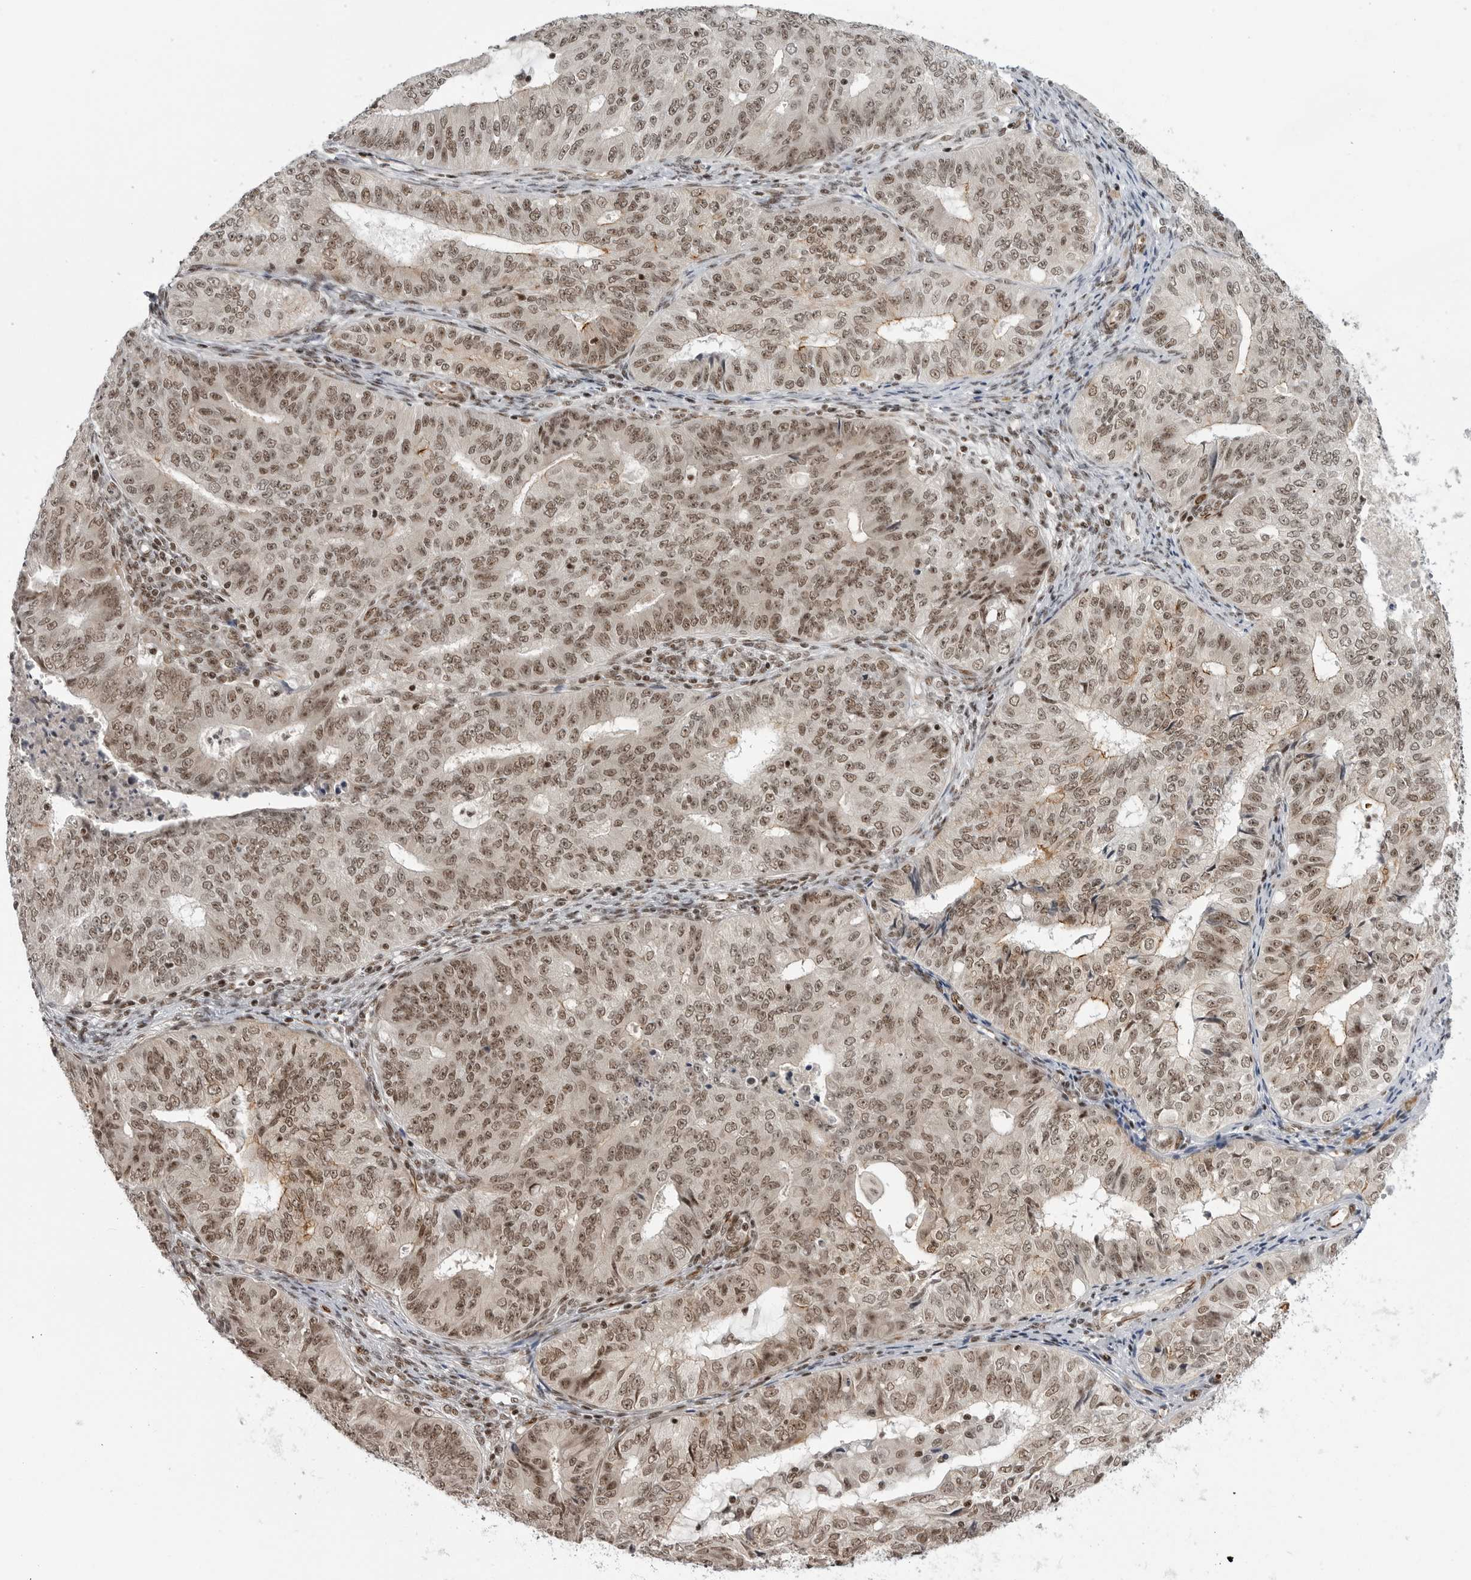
{"staining": {"intensity": "moderate", "quantity": ">75%", "location": "nuclear"}, "tissue": "endometrial cancer", "cell_type": "Tumor cells", "image_type": "cancer", "snomed": [{"axis": "morphology", "description": "Adenocarcinoma, NOS"}, {"axis": "topography", "description": "Endometrium"}], "caption": "A photomicrograph showing moderate nuclear expression in about >75% of tumor cells in endometrial cancer, as visualized by brown immunohistochemical staining.", "gene": "TRIM66", "patient": {"sex": "female", "age": 32}}